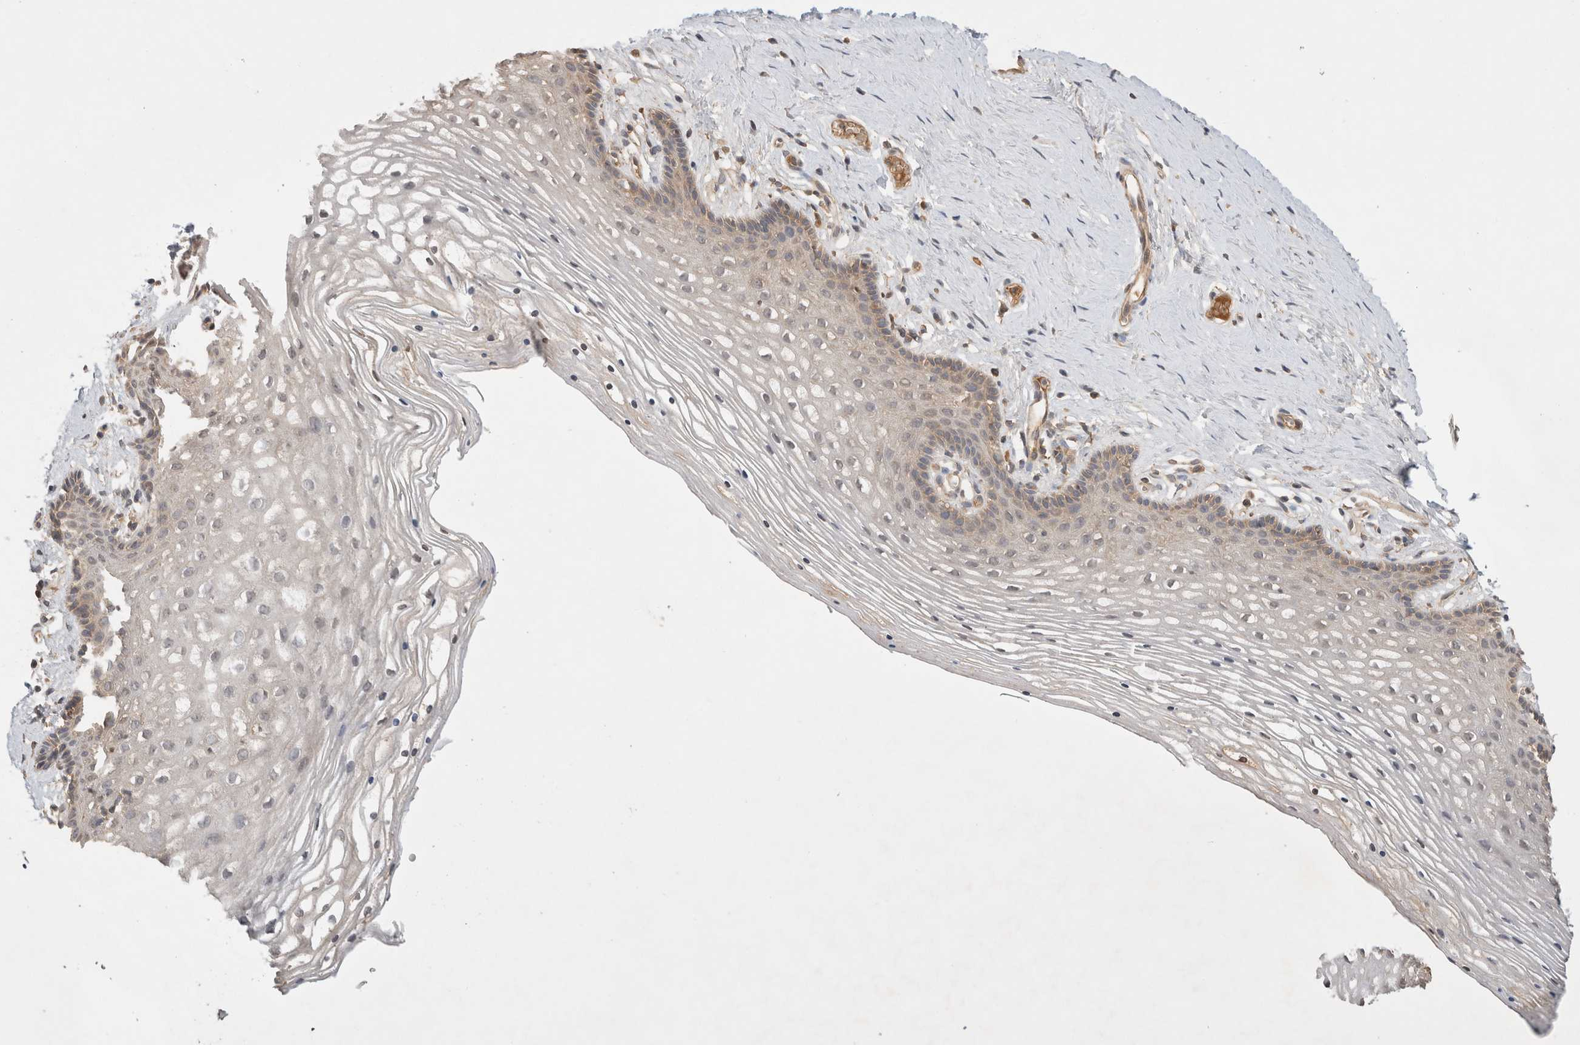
{"staining": {"intensity": "weak", "quantity": ">75%", "location": "cytoplasmic/membranous"}, "tissue": "vagina", "cell_type": "Squamous epithelial cells", "image_type": "normal", "snomed": [{"axis": "morphology", "description": "Normal tissue, NOS"}, {"axis": "topography", "description": "Vagina"}], "caption": "Weak cytoplasmic/membranous positivity is present in approximately >75% of squamous epithelial cells in unremarkable vagina. The staining was performed using DAB (3,3'-diaminobenzidine), with brown indicating positive protein expression. Nuclei are stained blue with hematoxylin.", "gene": "YES1", "patient": {"sex": "female", "age": 32}}